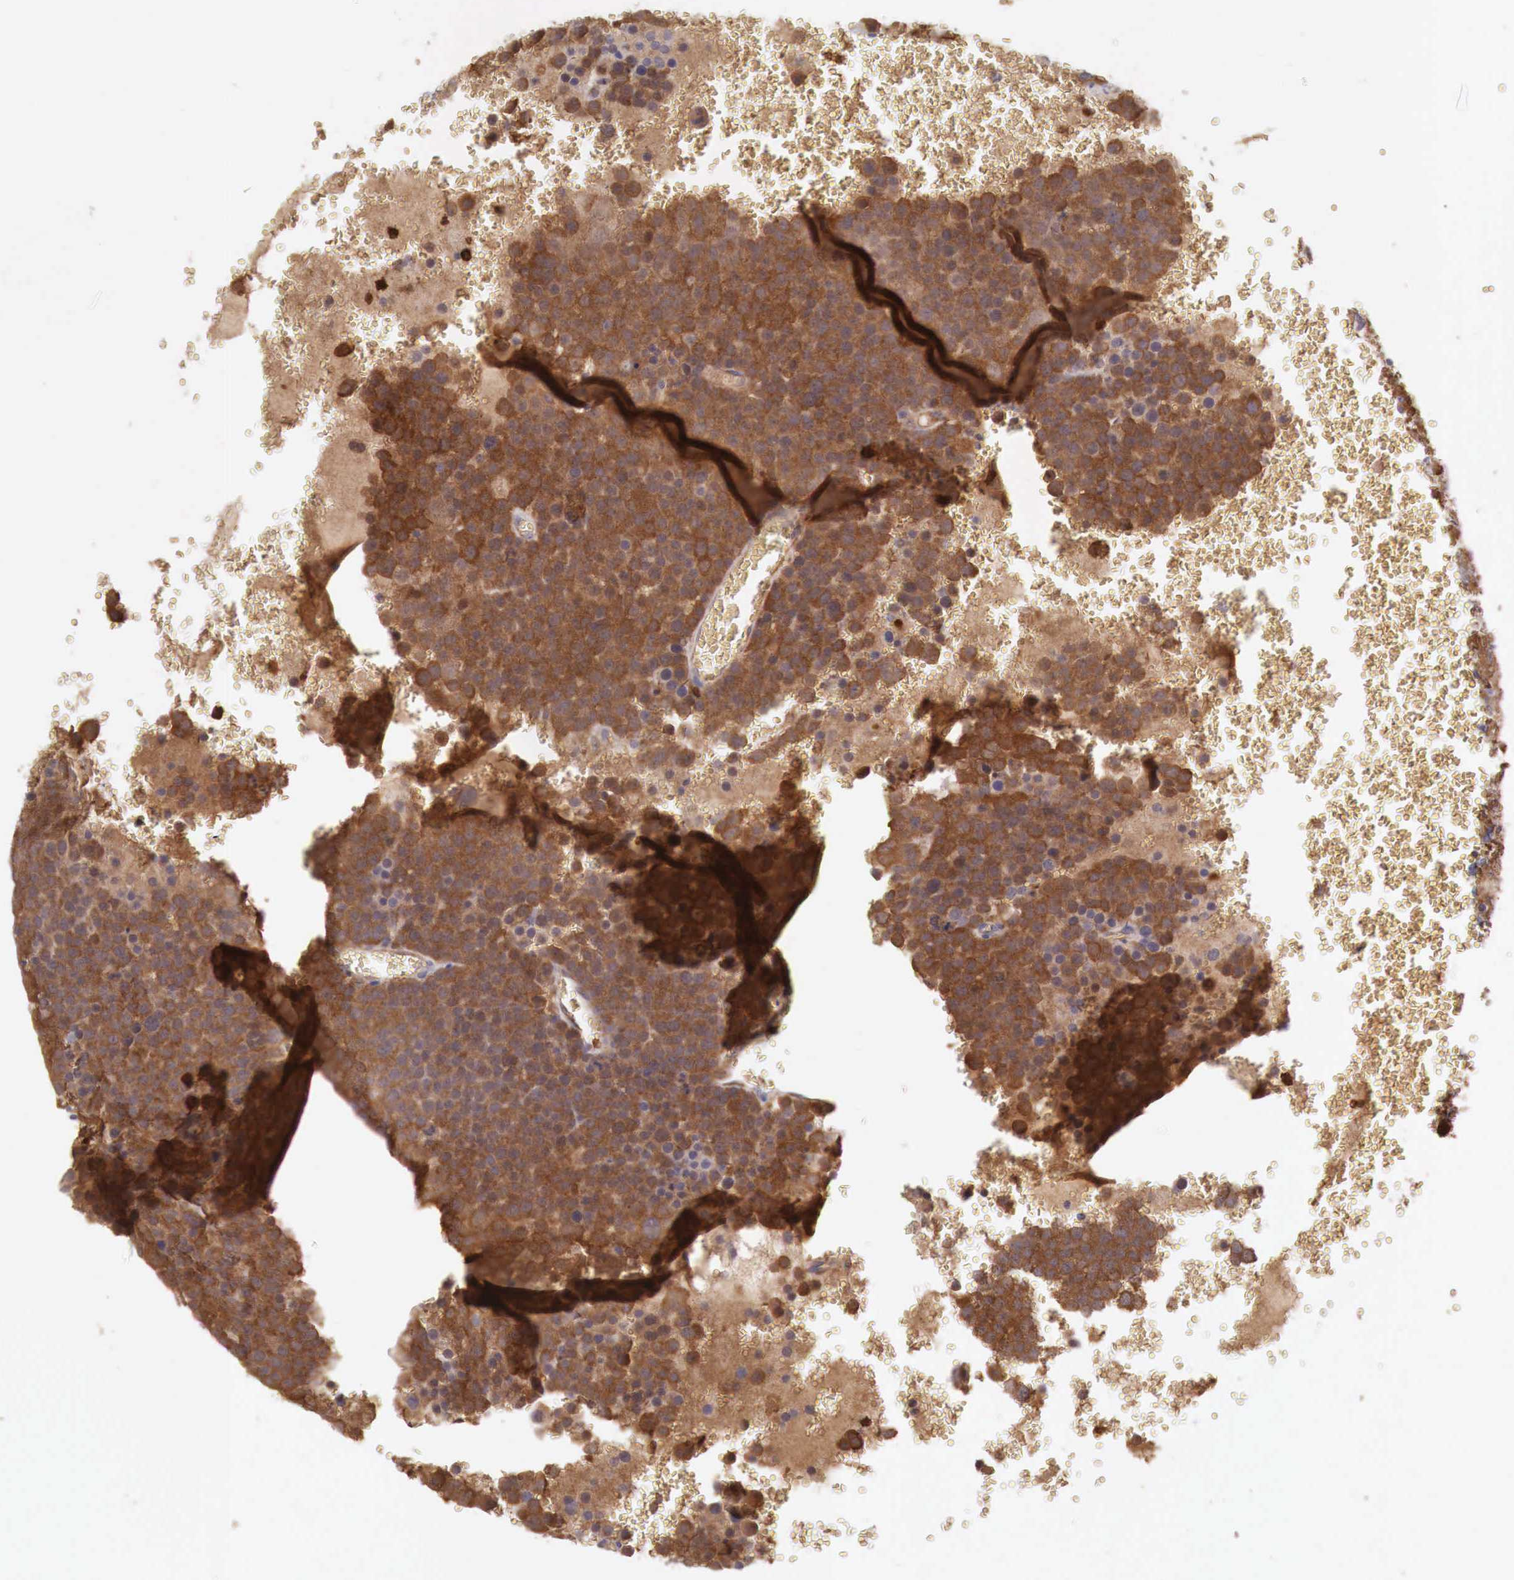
{"staining": {"intensity": "strong", "quantity": ">75%", "location": "cytoplasmic/membranous"}, "tissue": "testis cancer", "cell_type": "Tumor cells", "image_type": "cancer", "snomed": [{"axis": "morphology", "description": "Seminoma, NOS"}, {"axis": "topography", "description": "Testis"}], "caption": "Immunohistochemical staining of human testis seminoma shows high levels of strong cytoplasmic/membranous expression in approximately >75% of tumor cells. The protein of interest is shown in brown color, while the nuclei are stained blue.", "gene": "GAB2", "patient": {"sex": "male", "age": 71}}